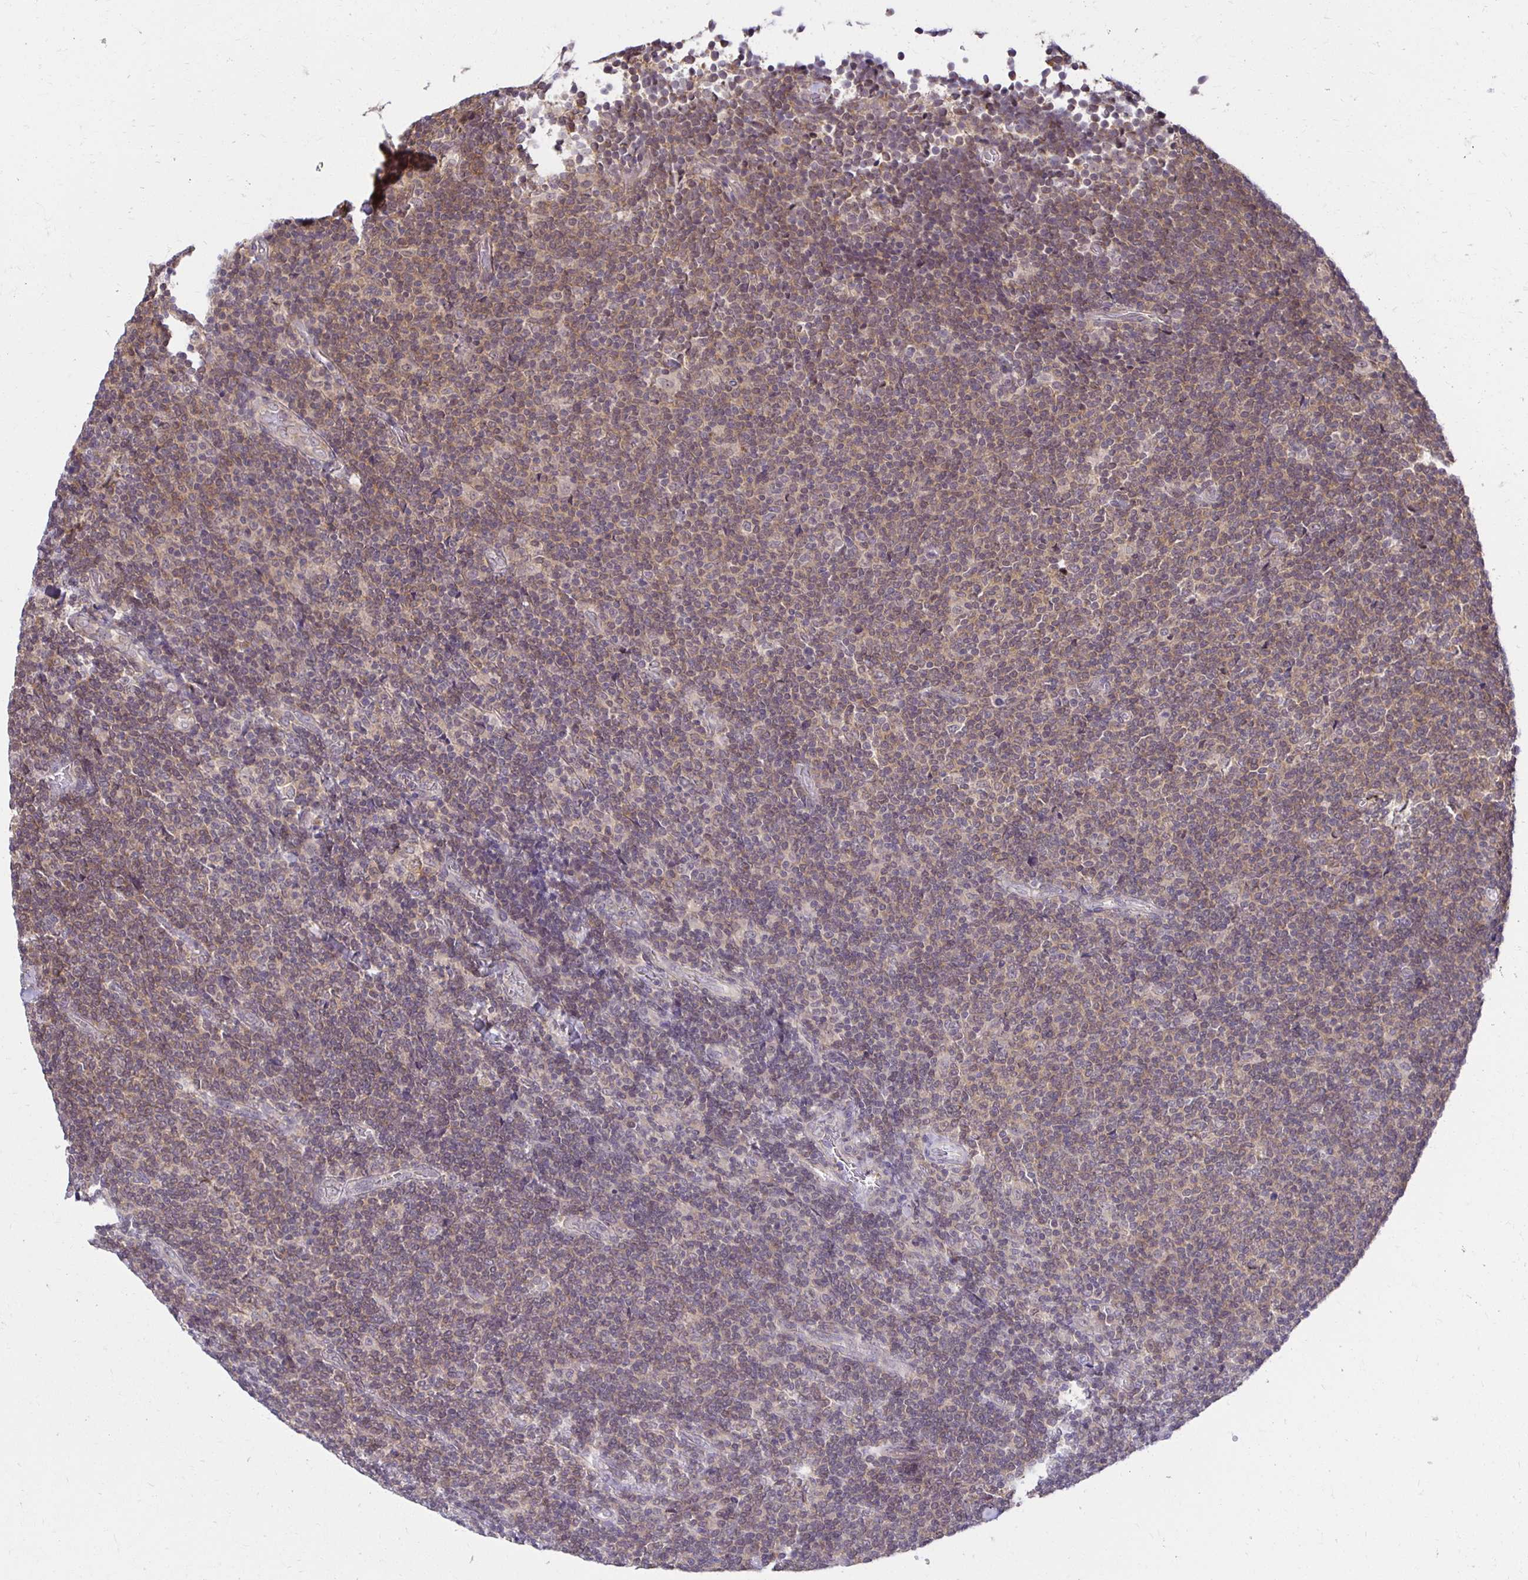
{"staining": {"intensity": "weak", "quantity": "25%-75%", "location": "cytoplasmic/membranous,nuclear"}, "tissue": "lymphoma", "cell_type": "Tumor cells", "image_type": "cancer", "snomed": [{"axis": "morphology", "description": "Malignant lymphoma, non-Hodgkin's type, Low grade"}, {"axis": "topography", "description": "Lymph node"}], "caption": "A low amount of weak cytoplasmic/membranous and nuclear positivity is present in about 25%-75% of tumor cells in lymphoma tissue. (DAB IHC, brown staining for protein, blue staining for nuclei).", "gene": "MIEN1", "patient": {"sex": "male", "age": 52}}